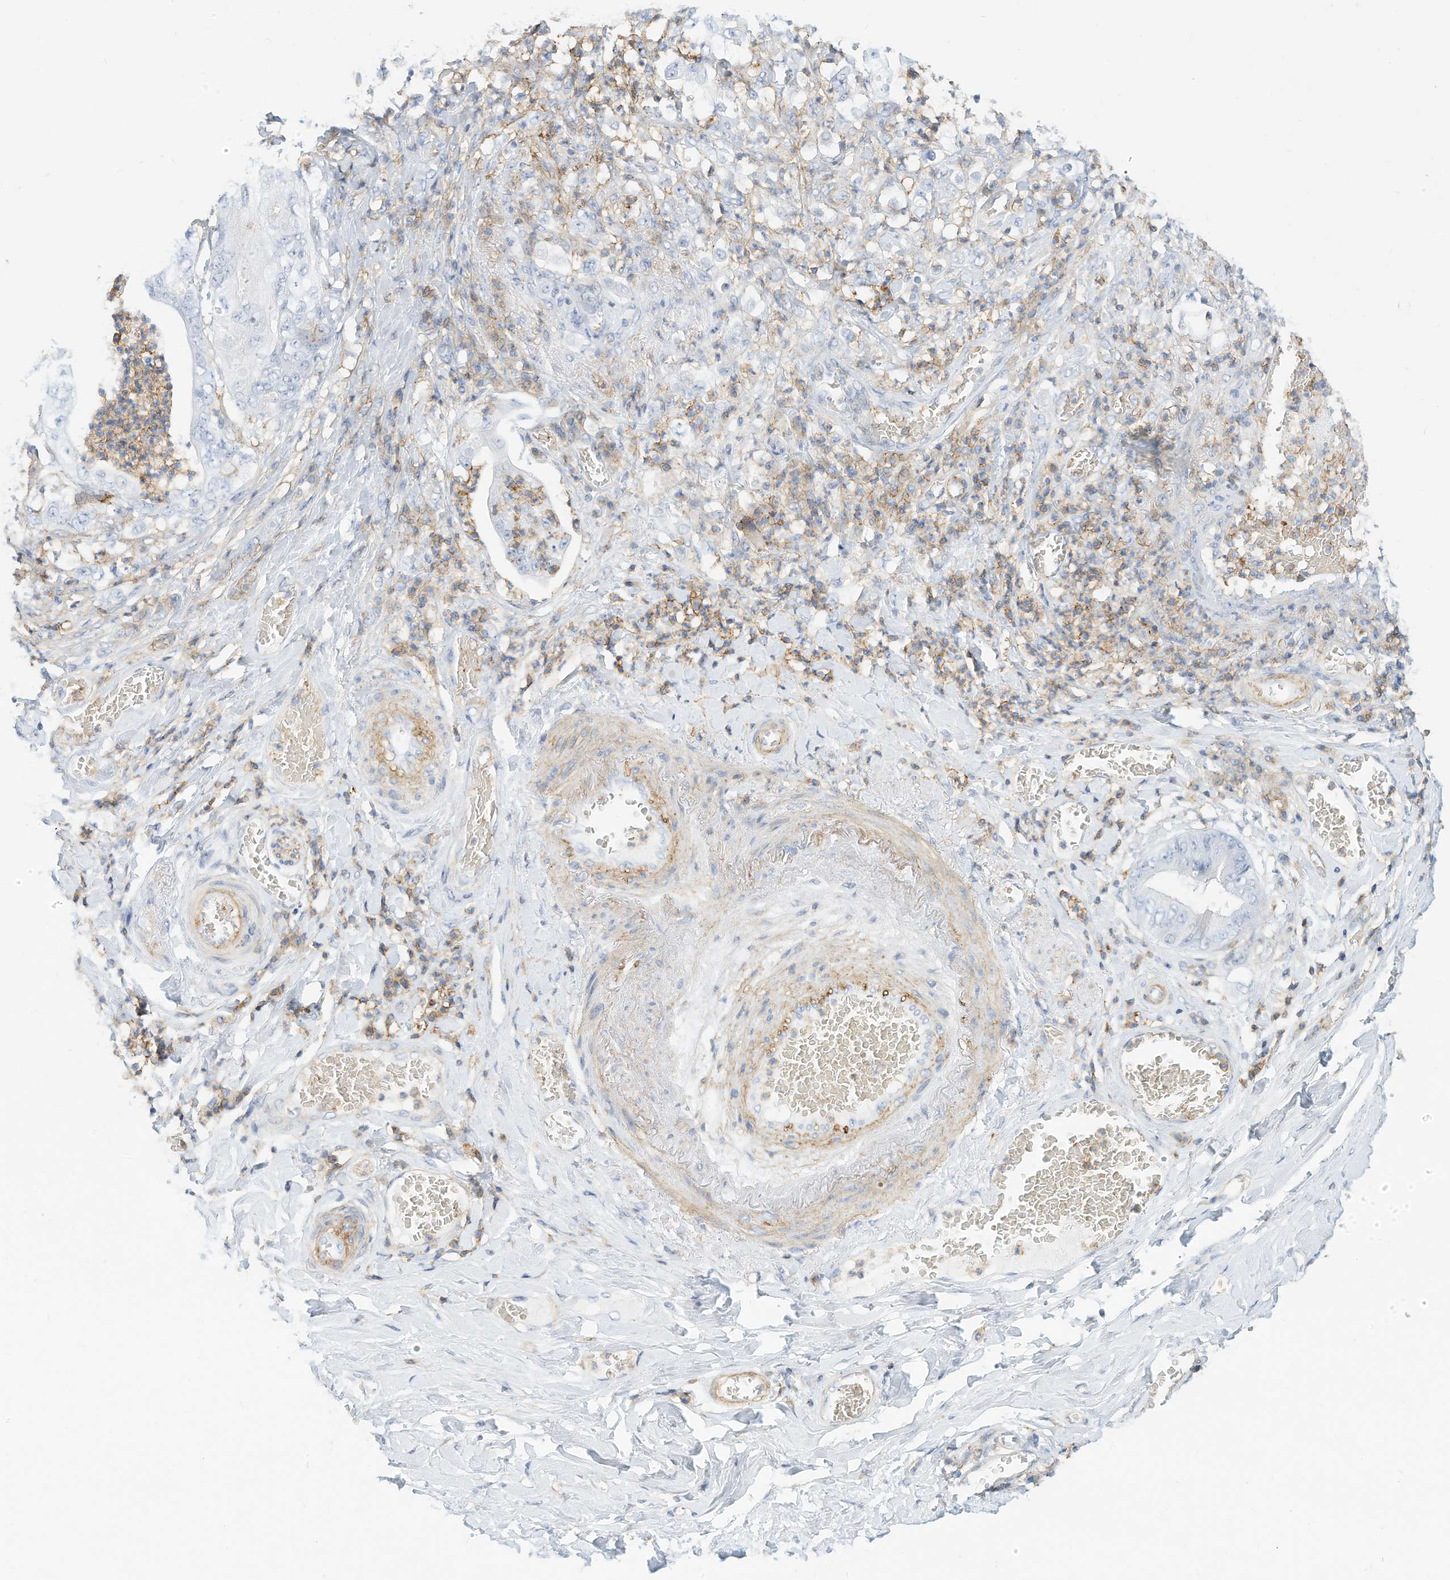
{"staining": {"intensity": "negative", "quantity": "none", "location": "none"}, "tissue": "stomach cancer", "cell_type": "Tumor cells", "image_type": "cancer", "snomed": [{"axis": "morphology", "description": "Adenocarcinoma, NOS"}, {"axis": "topography", "description": "Stomach"}], "caption": "Tumor cells show no significant positivity in stomach cancer (adenocarcinoma).", "gene": "TXNDC9", "patient": {"sex": "female", "age": 73}}